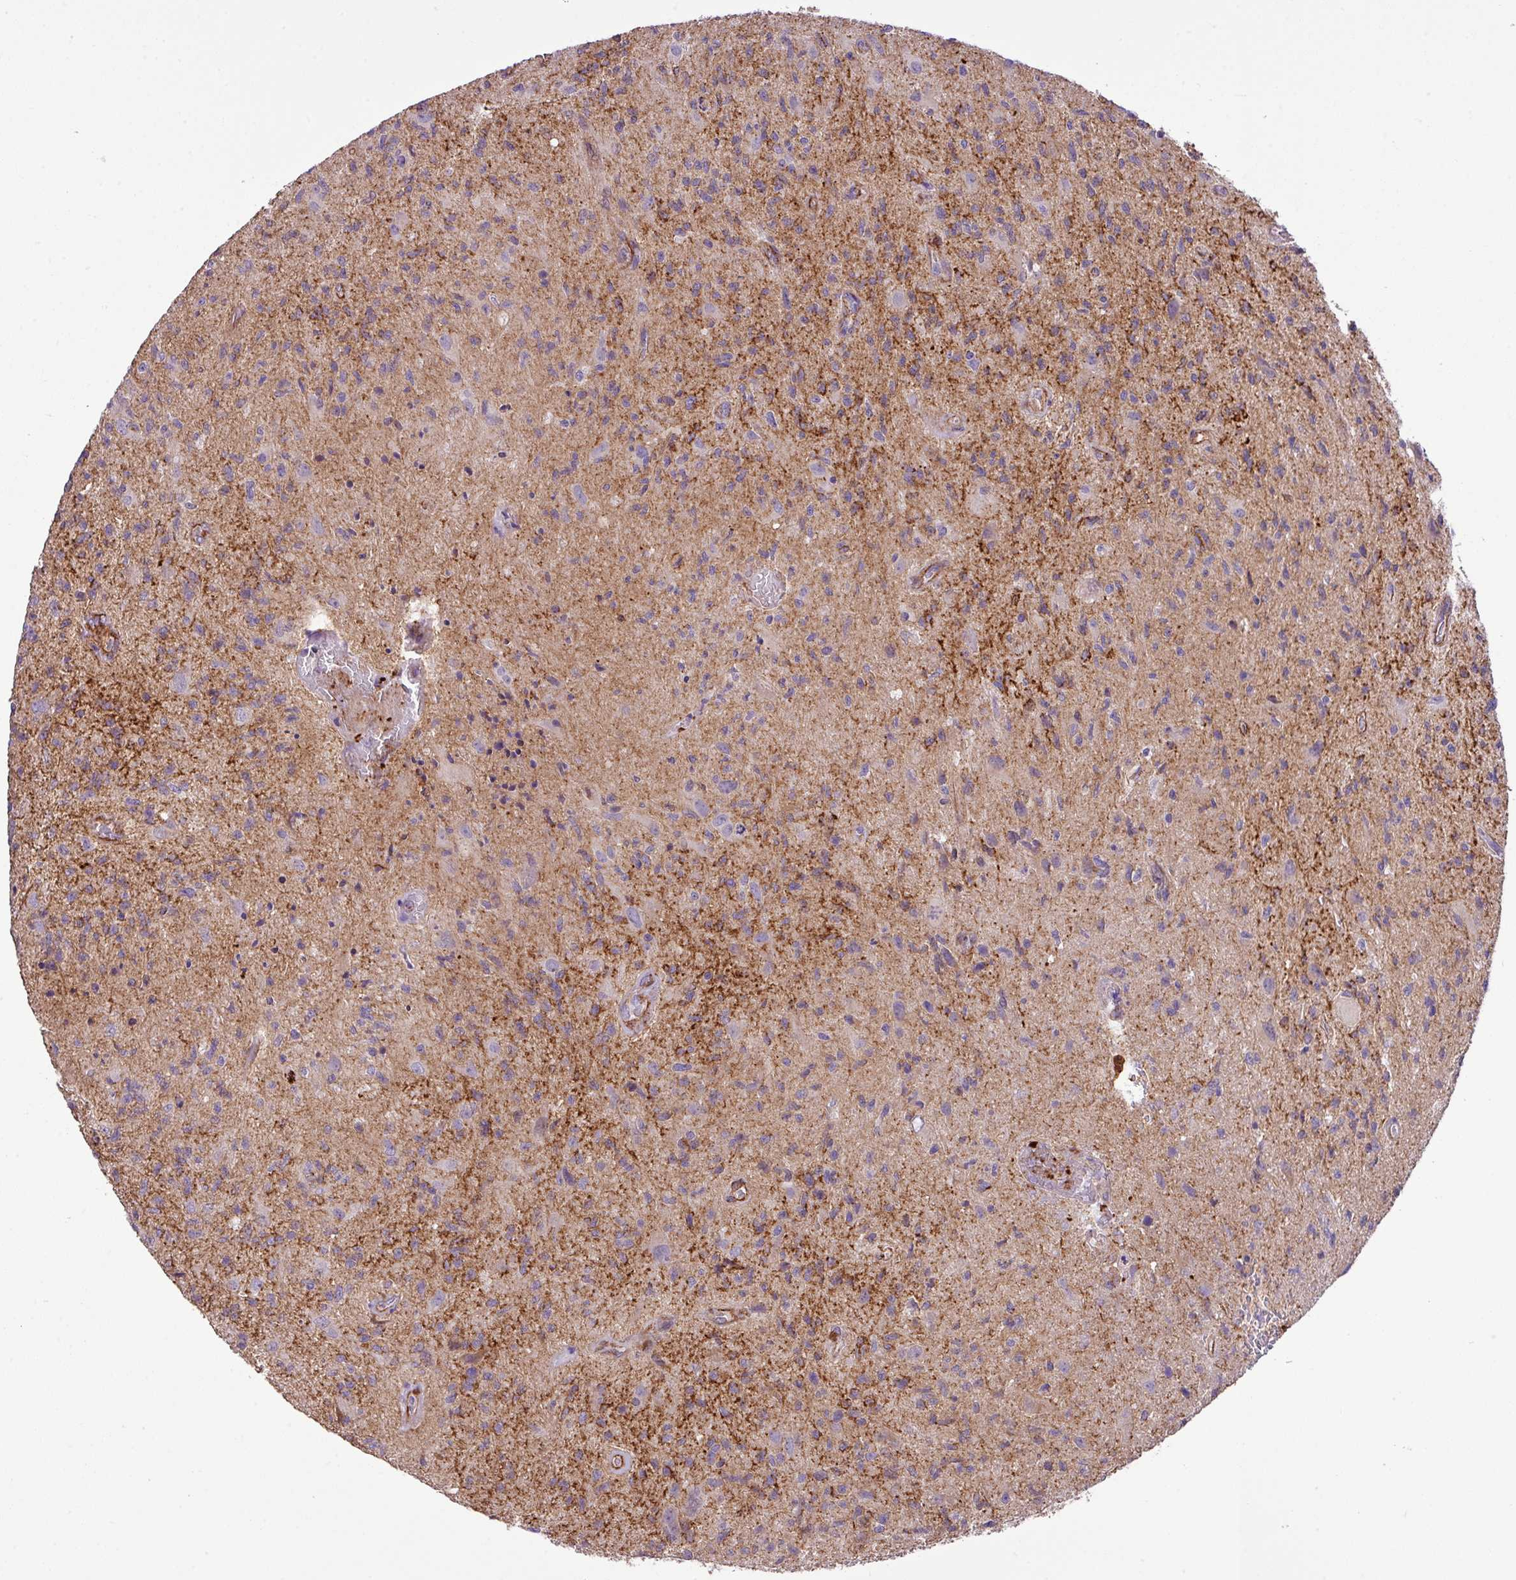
{"staining": {"intensity": "weak", "quantity": "25%-75%", "location": "cytoplasmic/membranous"}, "tissue": "glioma", "cell_type": "Tumor cells", "image_type": "cancer", "snomed": [{"axis": "morphology", "description": "Glioma, malignant, High grade"}, {"axis": "topography", "description": "Brain"}], "caption": "Malignant glioma (high-grade) stained for a protein demonstrates weak cytoplasmic/membranous positivity in tumor cells. (Stains: DAB in brown, nuclei in blue, Microscopy: brightfield microscopy at high magnification).", "gene": "FAM47E", "patient": {"sex": "male", "age": 67}}